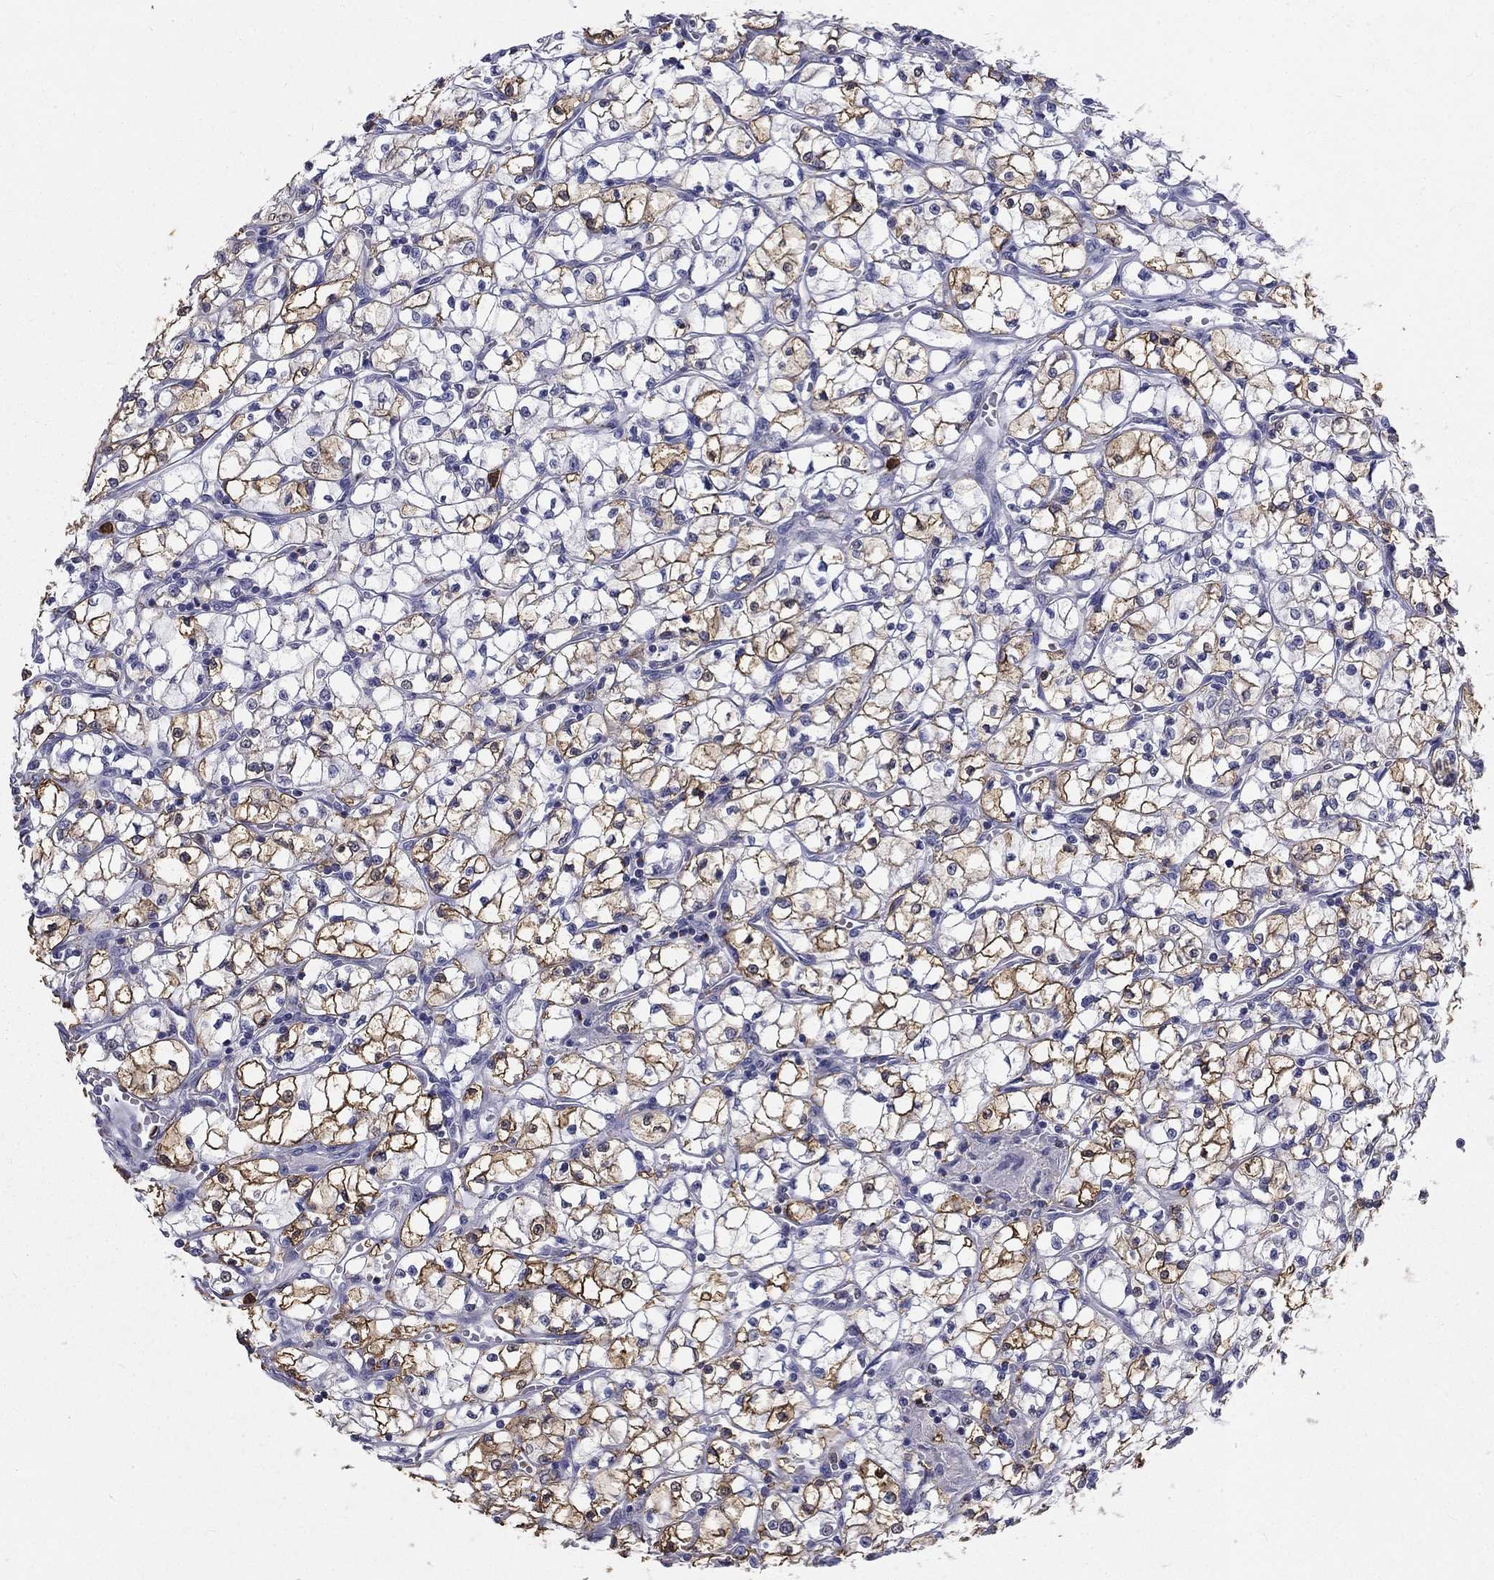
{"staining": {"intensity": "moderate", "quantity": "25%-75%", "location": "cytoplasmic/membranous"}, "tissue": "renal cancer", "cell_type": "Tumor cells", "image_type": "cancer", "snomed": [{"axis": "morphology", "description": "Adenocarcinoma, NOS"}, {"axis": "topography", "description": "Kidney"}], "caption": "A brown stain highlights moderate cytoplasmic/membranous expression of a protein in adenocarcinoma (renal) tumor cells.", "gene": "IGSF8", "patient": {"sex": "female", "age": 64}}